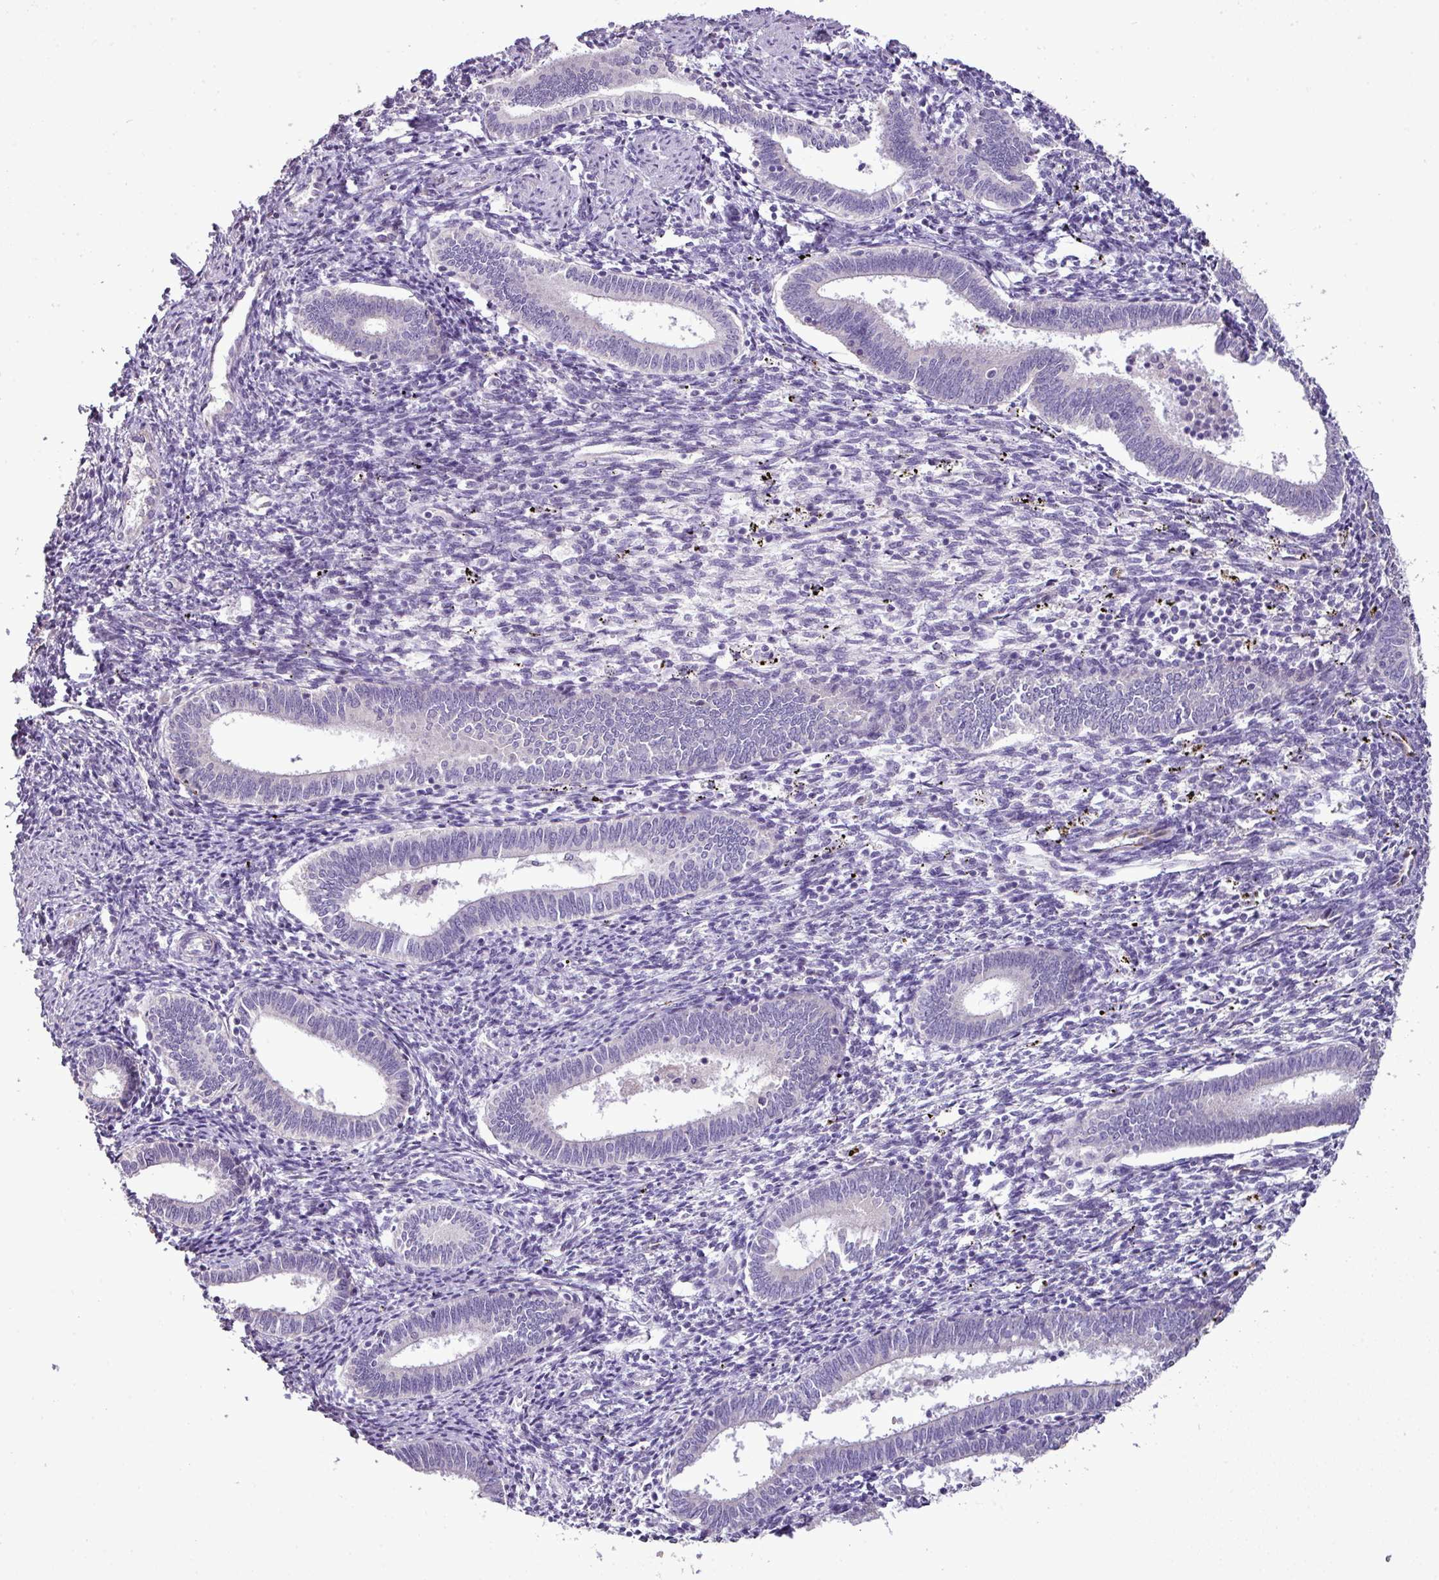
{"staining": {"intensity": "negative", "quantity": "none", "location": "none"}, "tissue": "endometrium", "cell_type": "Cells in endometrial stroma", "image_type": "normal", "snomed": [{"axis": "morphology", "description": "Normal tissue, NOS"}, {"axis": "topography", "description": "Endometrium"}], "caption": "Cells in endometrial stroma are negative for protein expression in unremarkable human endometrium. (Brightfield microscopy of DAB IHC at high magnification).", "gene": "BRINP2", "patient": {"sex": "female", "age": 41}}